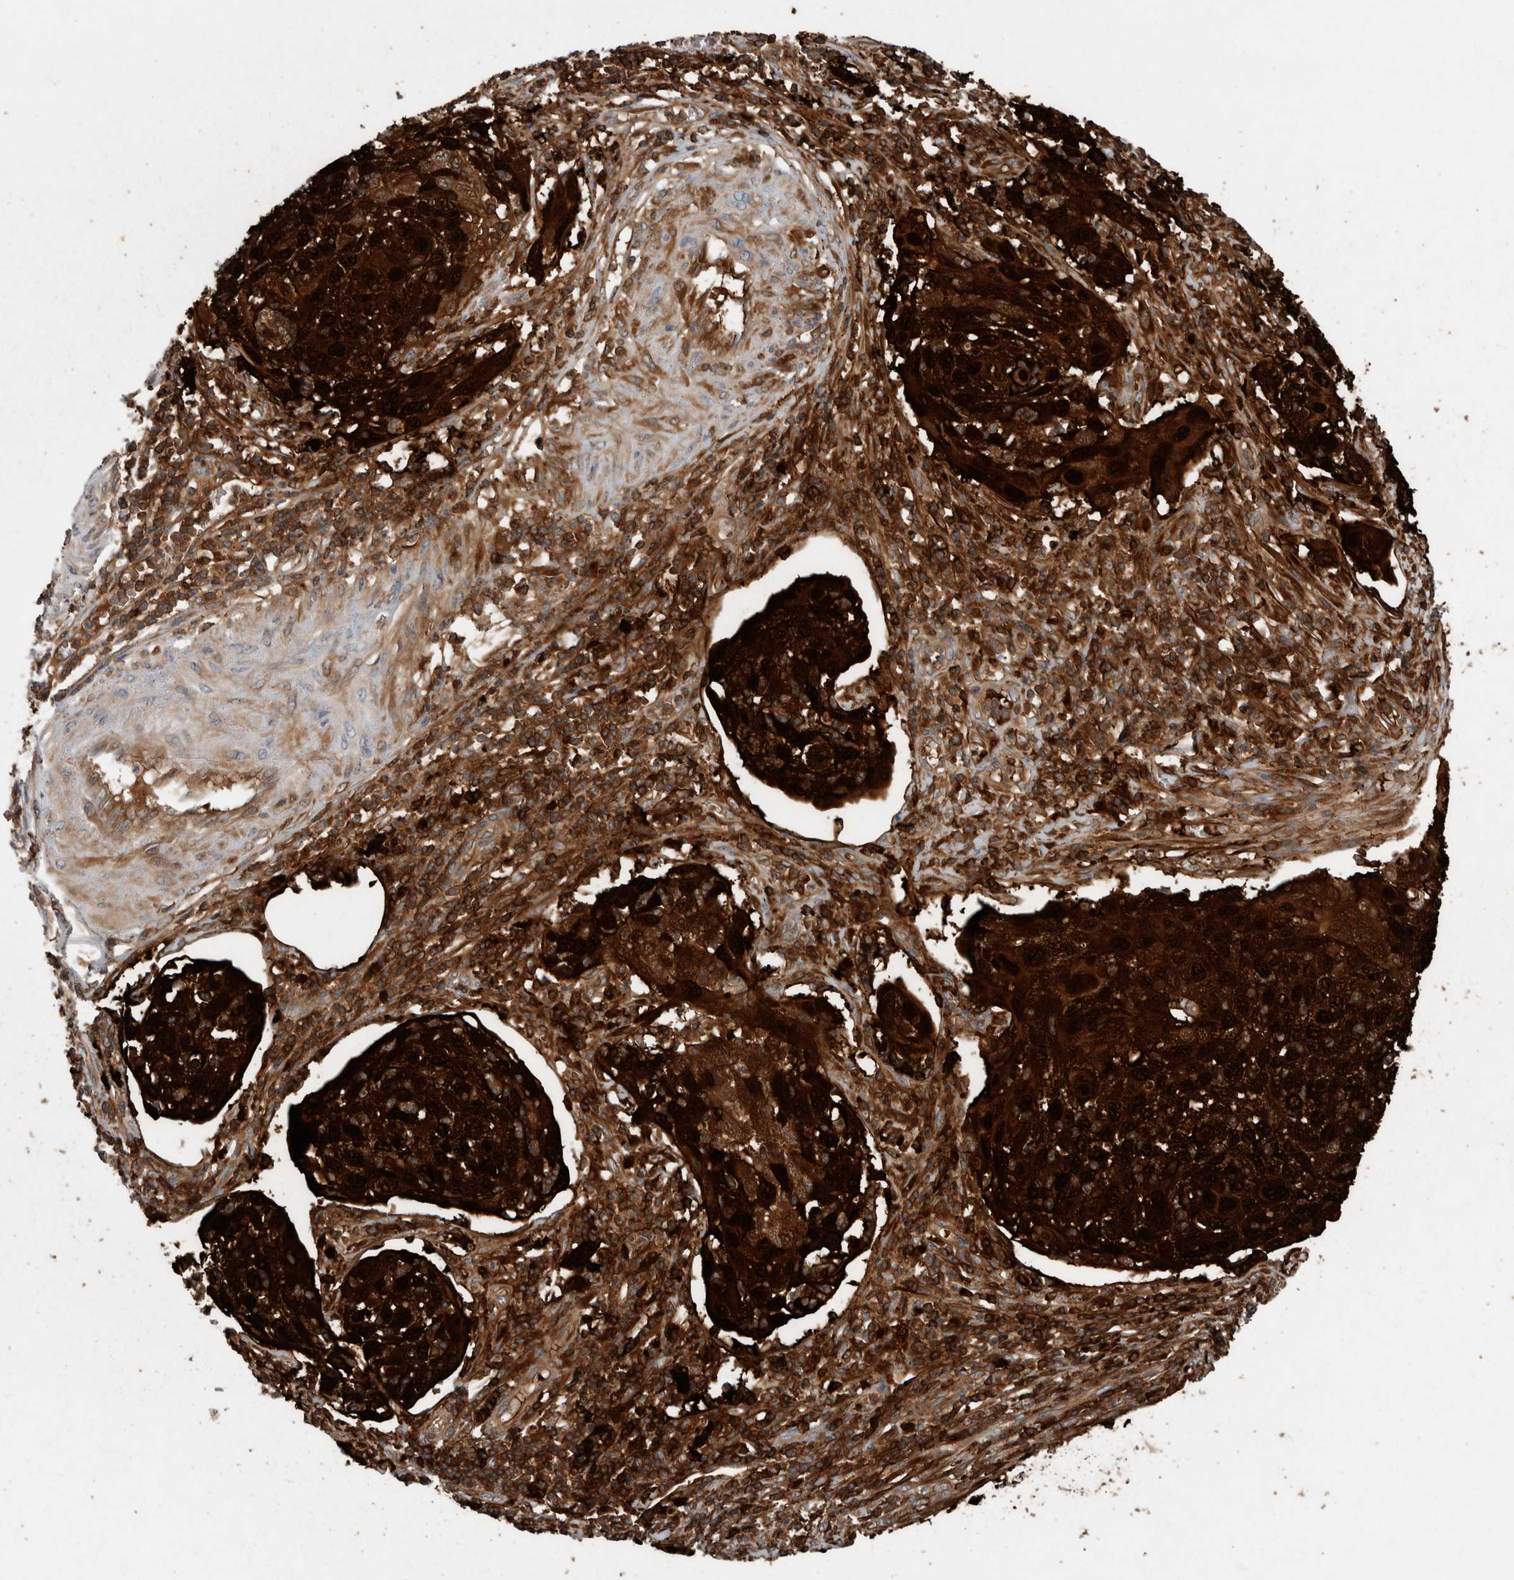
{"staining": {"intensity": "strong", "quantity": ">75%", "location": "cytoplasmic/membranous,nuclear"}, "tissue": "cervical cancer", "cell_type": "Tumor cells", "image_type": "cancer", "snomed": [{"axis": "morphology", "description": "Squamous cell carcinoma, NOS"}, {"axis": "topography", "description": "Cervix"}], "caption": "Strong cytoplasmic/membranous and nuclear expression for a protein is identified in approximately >75% of tumor cells of cervical cancer using IHC.", "gene": "KNTC1", "patient": {"sex": "female", "age": 70}}